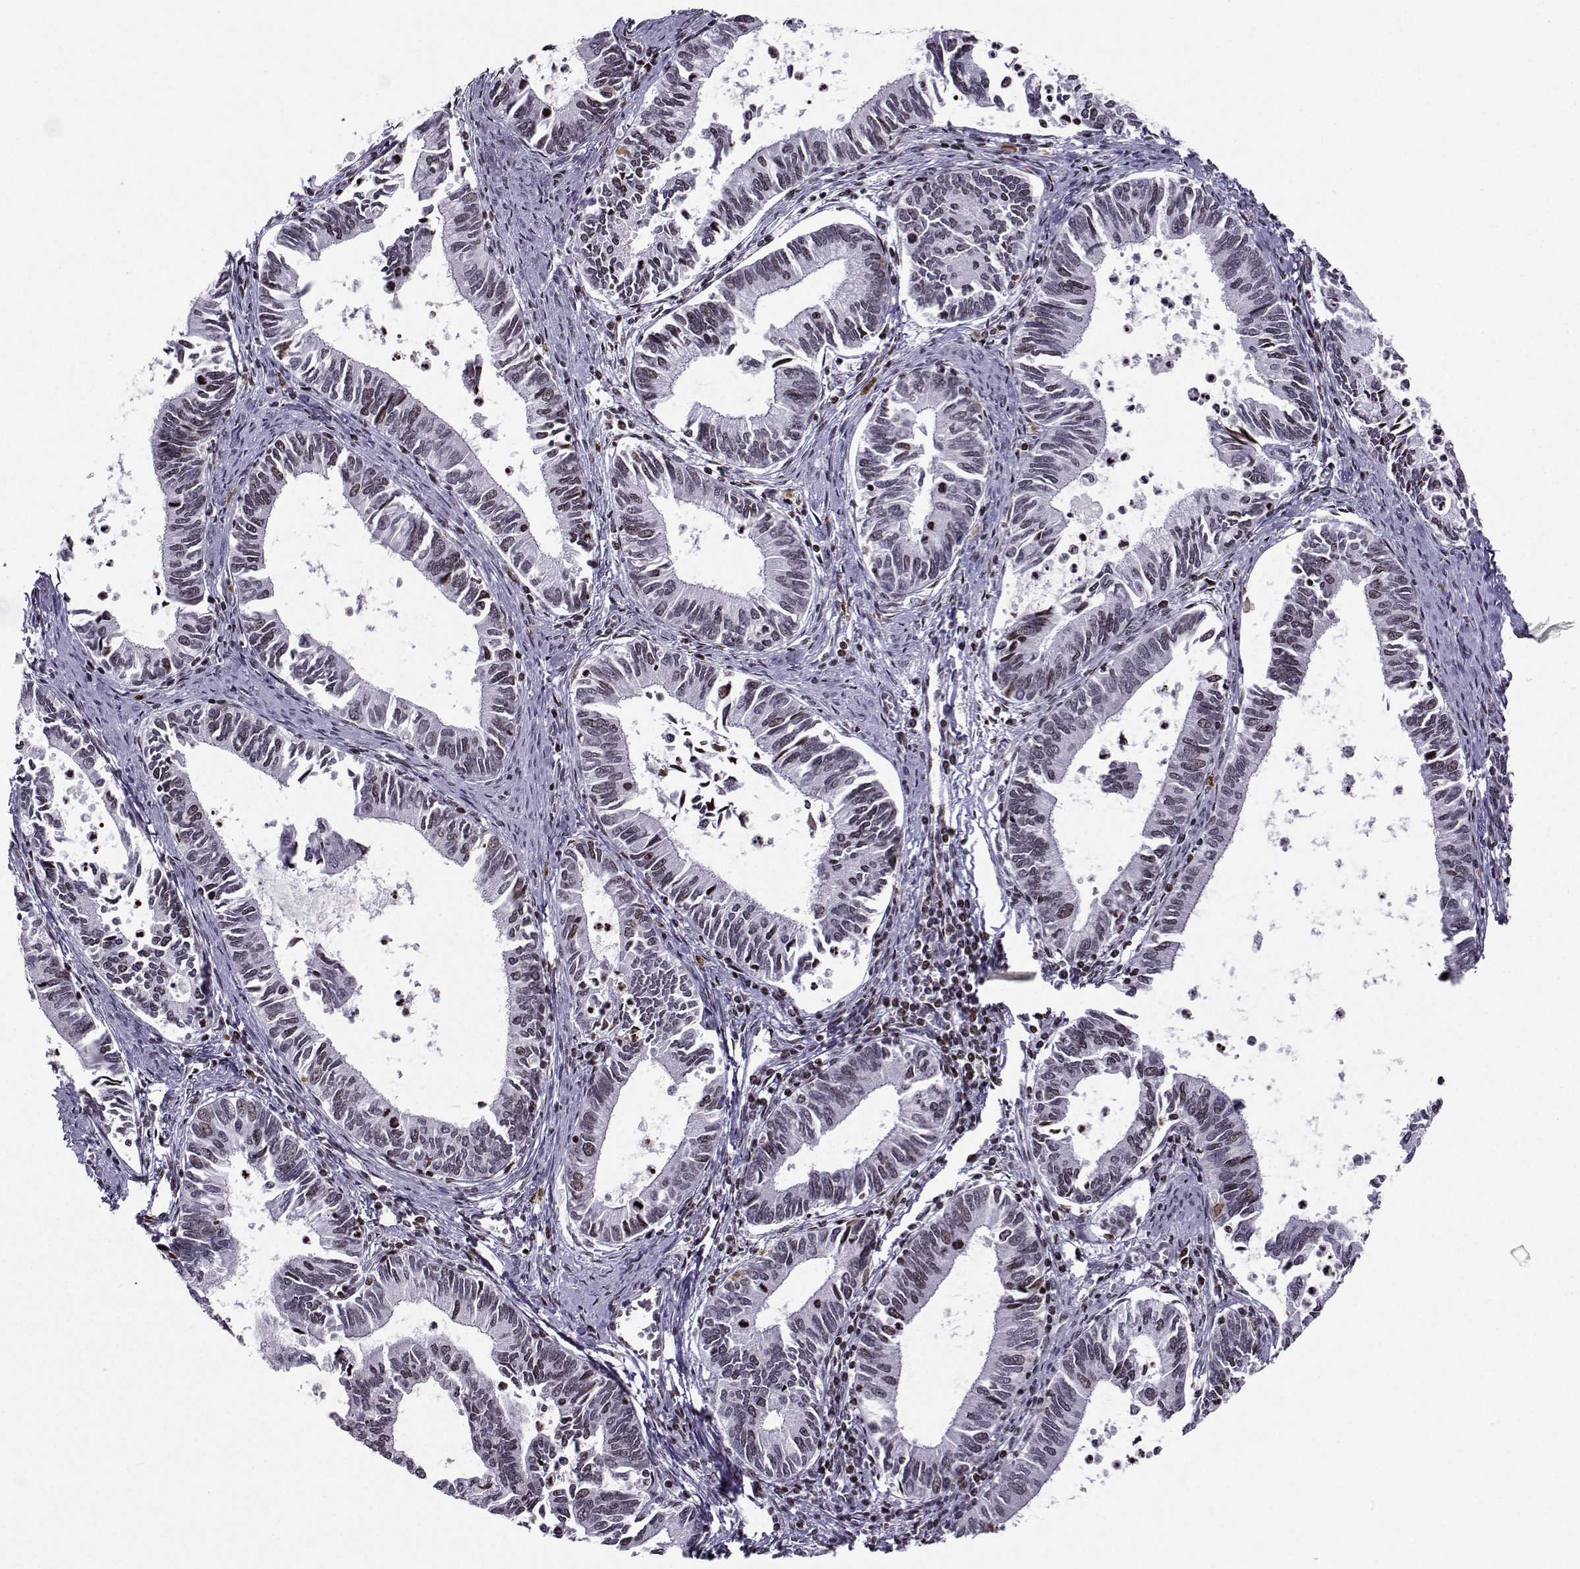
{"staining": {"intensity": "negative", "quantity": "none", "location": "none"}, "tissue": "cervical cancer", "cell_type": "Tumor cells", "image_type": "cancer", "snomed": [{"axis": "morphology", "description": "Adenocarcinoma, NOS"}, {"axis": "topography", "description": "Cervix"}], "caption": "Histopathology image shows no significant protein staining in tumor cells of cervical cancer.", "gene": "ZNF19", "patient": {"sex": "female", "age": 42}}